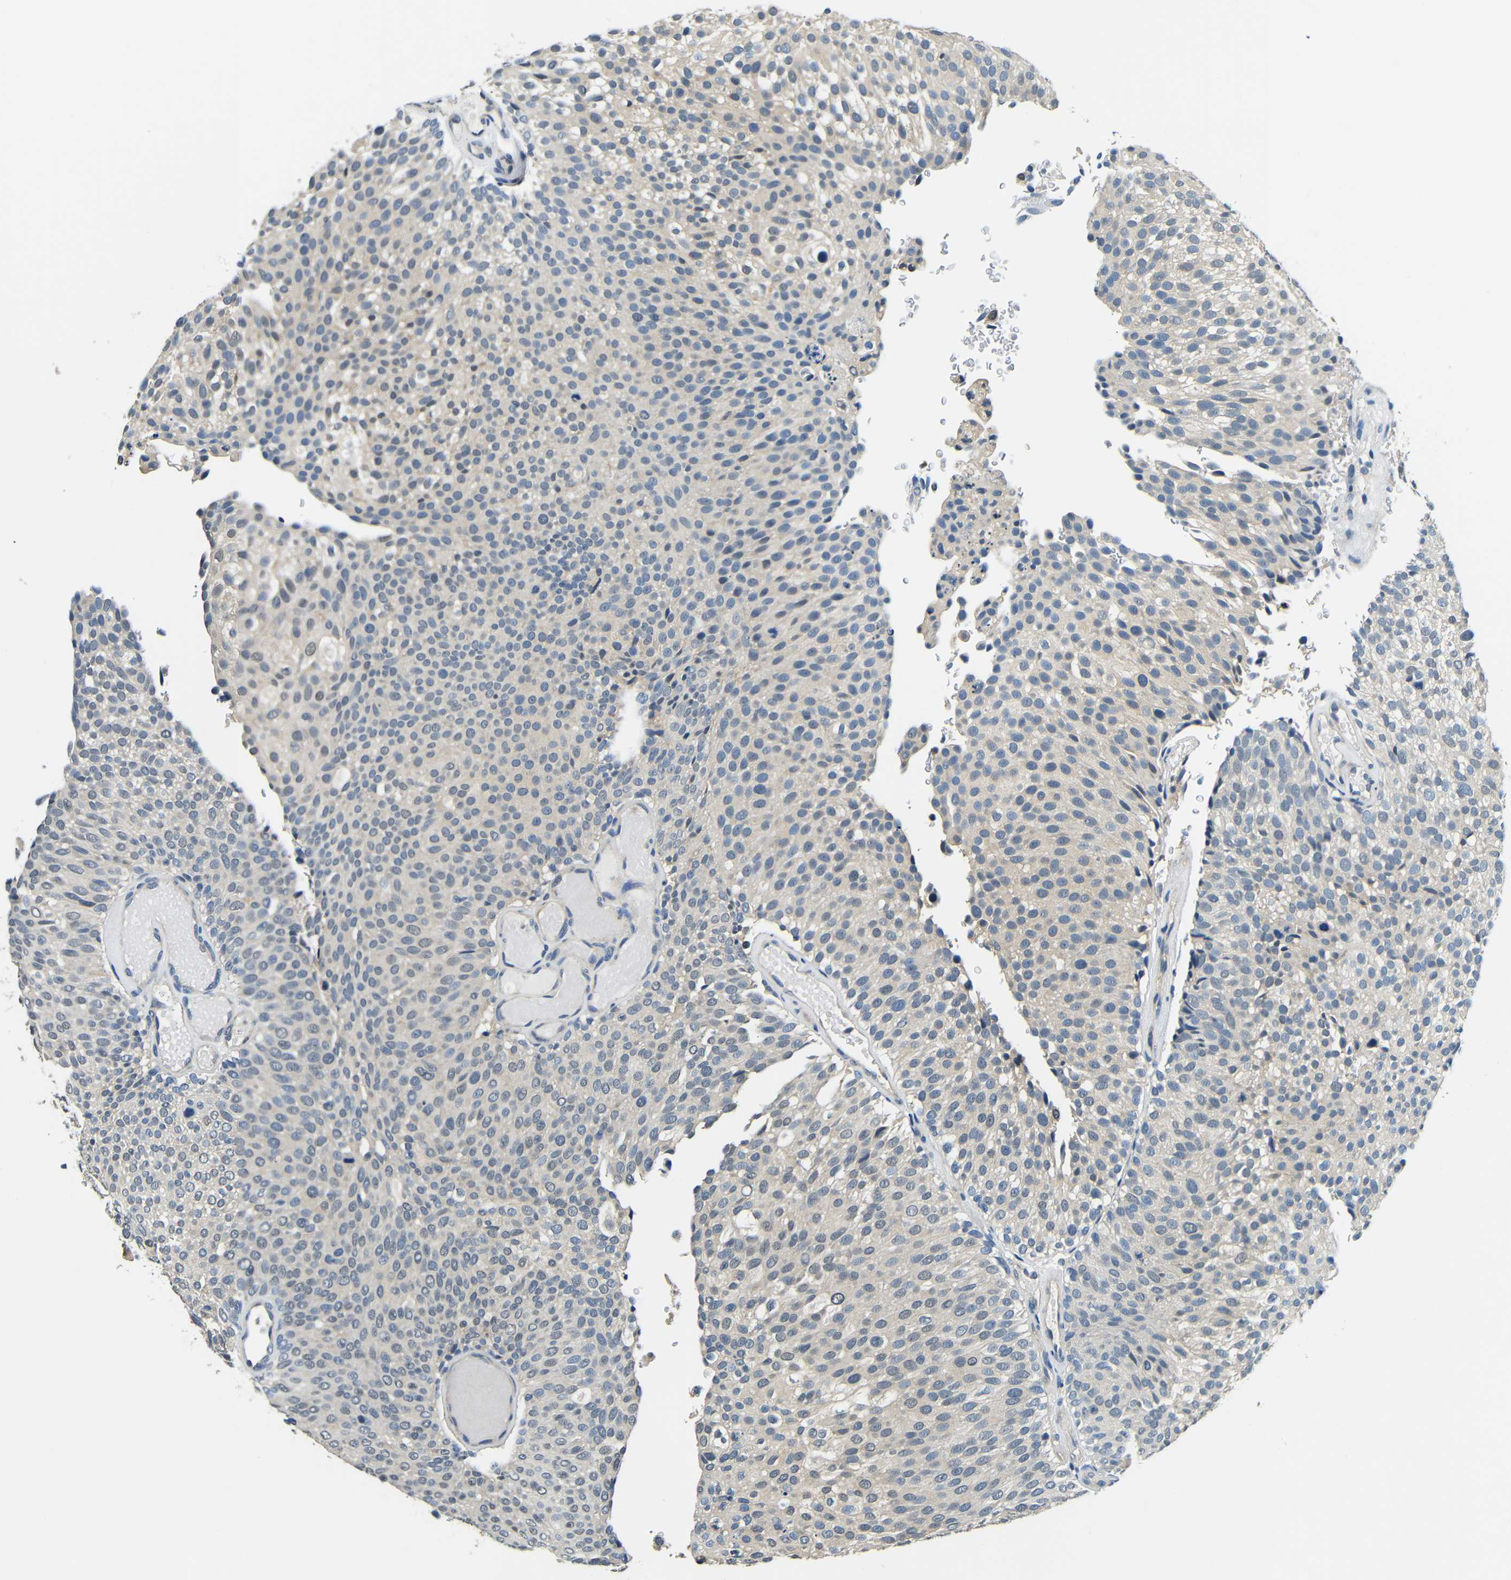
{"staining": {"intensity": "weak", "quantity": "25%-75%", "location": "cytoplasmic/membranous"}, "tissue": "urothelial cancer", "cell_type": "Tumor cells", "image_type": "cancer", "snomed": [{"axis": "morphology", "description": "Urothelial carcinoma, Low grade"}, {"axis": "topography", "description": "Urinary bladder"}], "caption": "This micrograph reveals urothelial carcinoma (low-grade) stained with IHC to label a protein in brown. The cytoplasmic/membranous of tumor cells show weak positivity for the protein. Nuclei are counter-stained blue.", "gene": "ADAP1", "patient": {"sex": "male", "age": 78}}